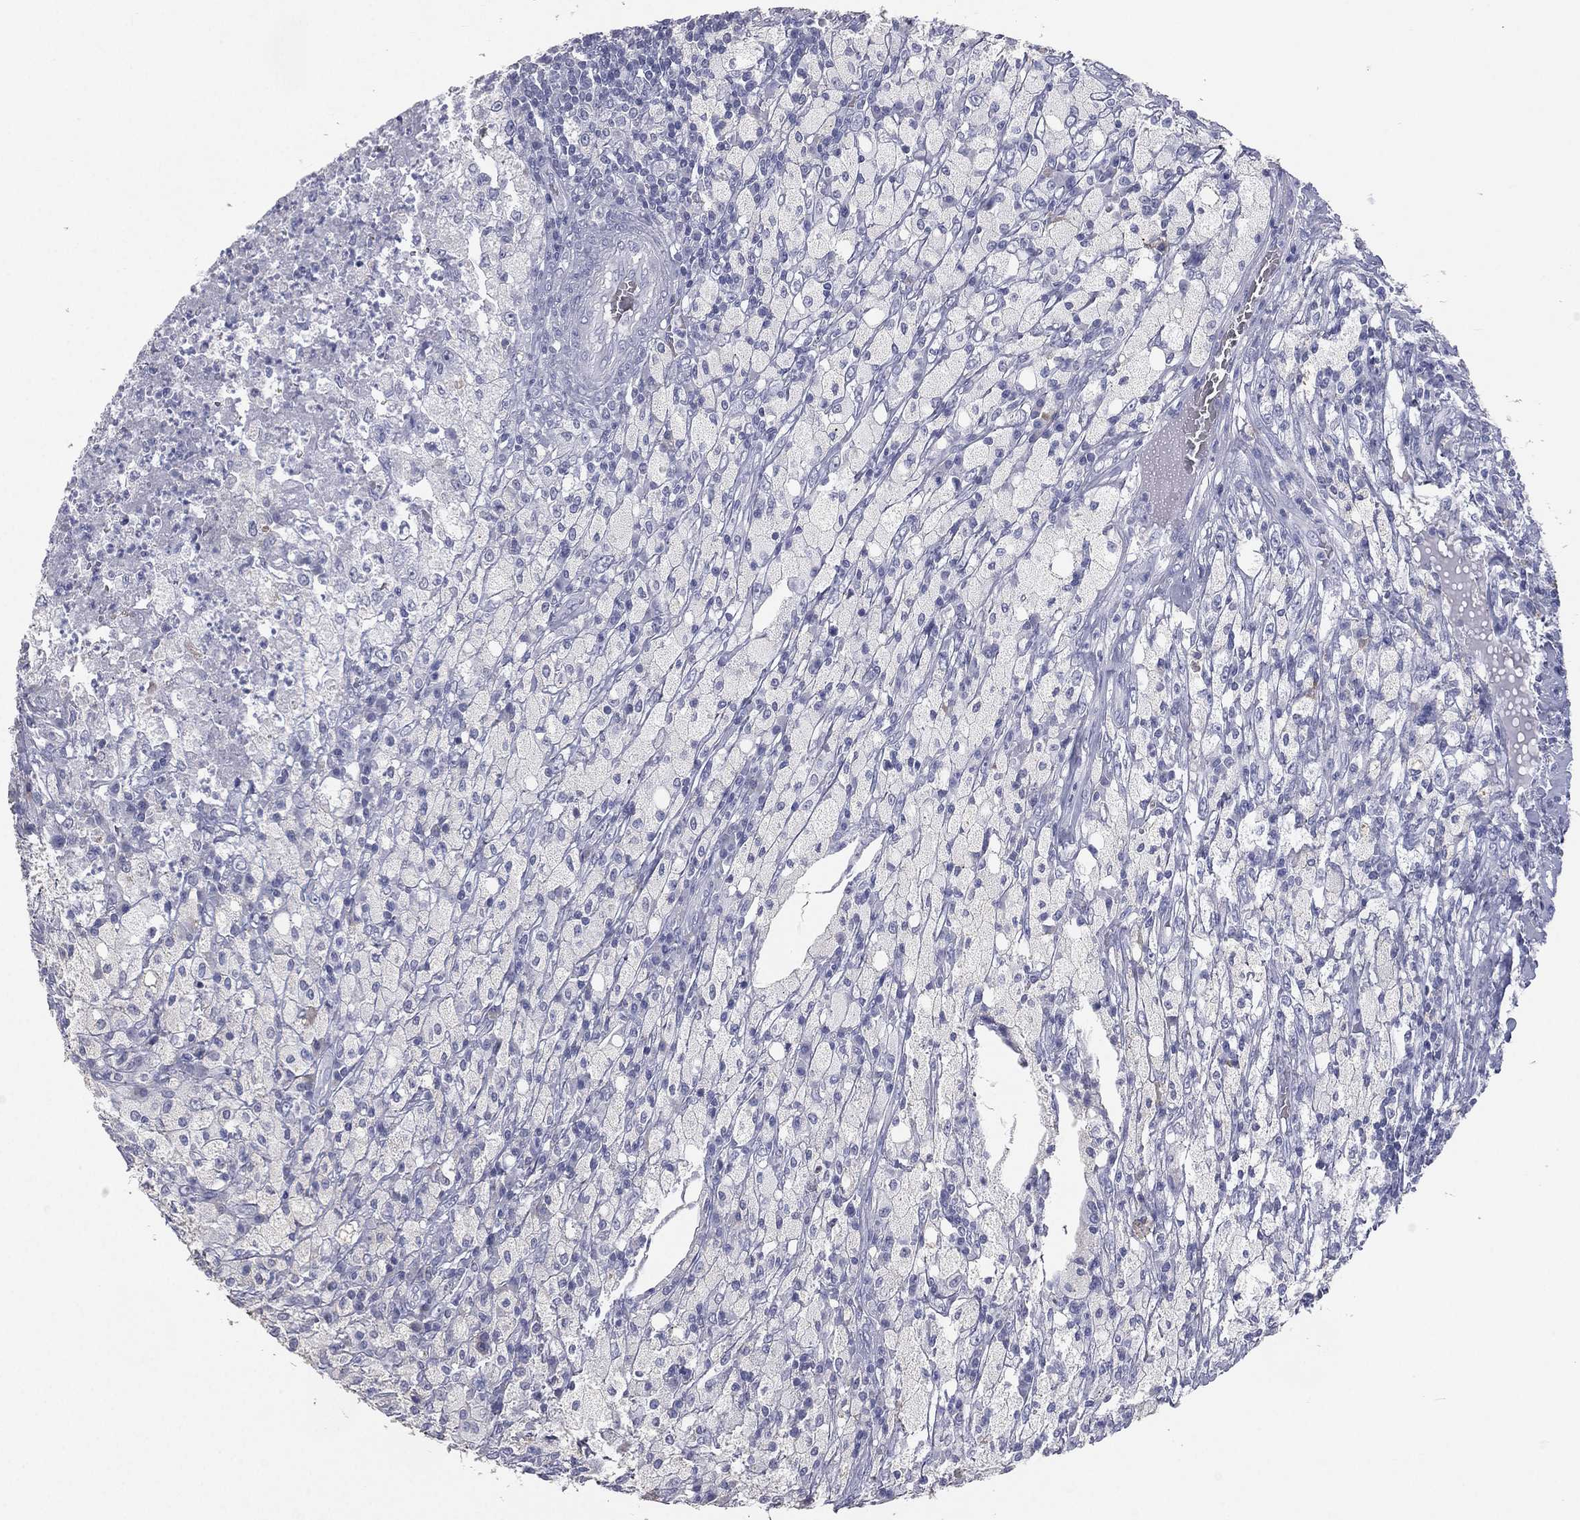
{"staining": {"intensity": "negative", "quantity": "none", "location": "none"}, "tissue": "testis cancer", "cell_type": "Tumor cells", "image_type": "cancer", "snomed": [{"axis": "morphology", "description": "Necrosis, NOS"}, {"axis": "morphology", "description": "Carcinoma, Embryonal, NOS"}, {"axis": "topography", "description": "Testis"}], "caption": "Embryonal carcinoma (testis) stained for a protein using immunohistochemistry exhibits no staining tumor cells.", "gene": "ESX1", "patient": {"sex": "male", "age": 19}}